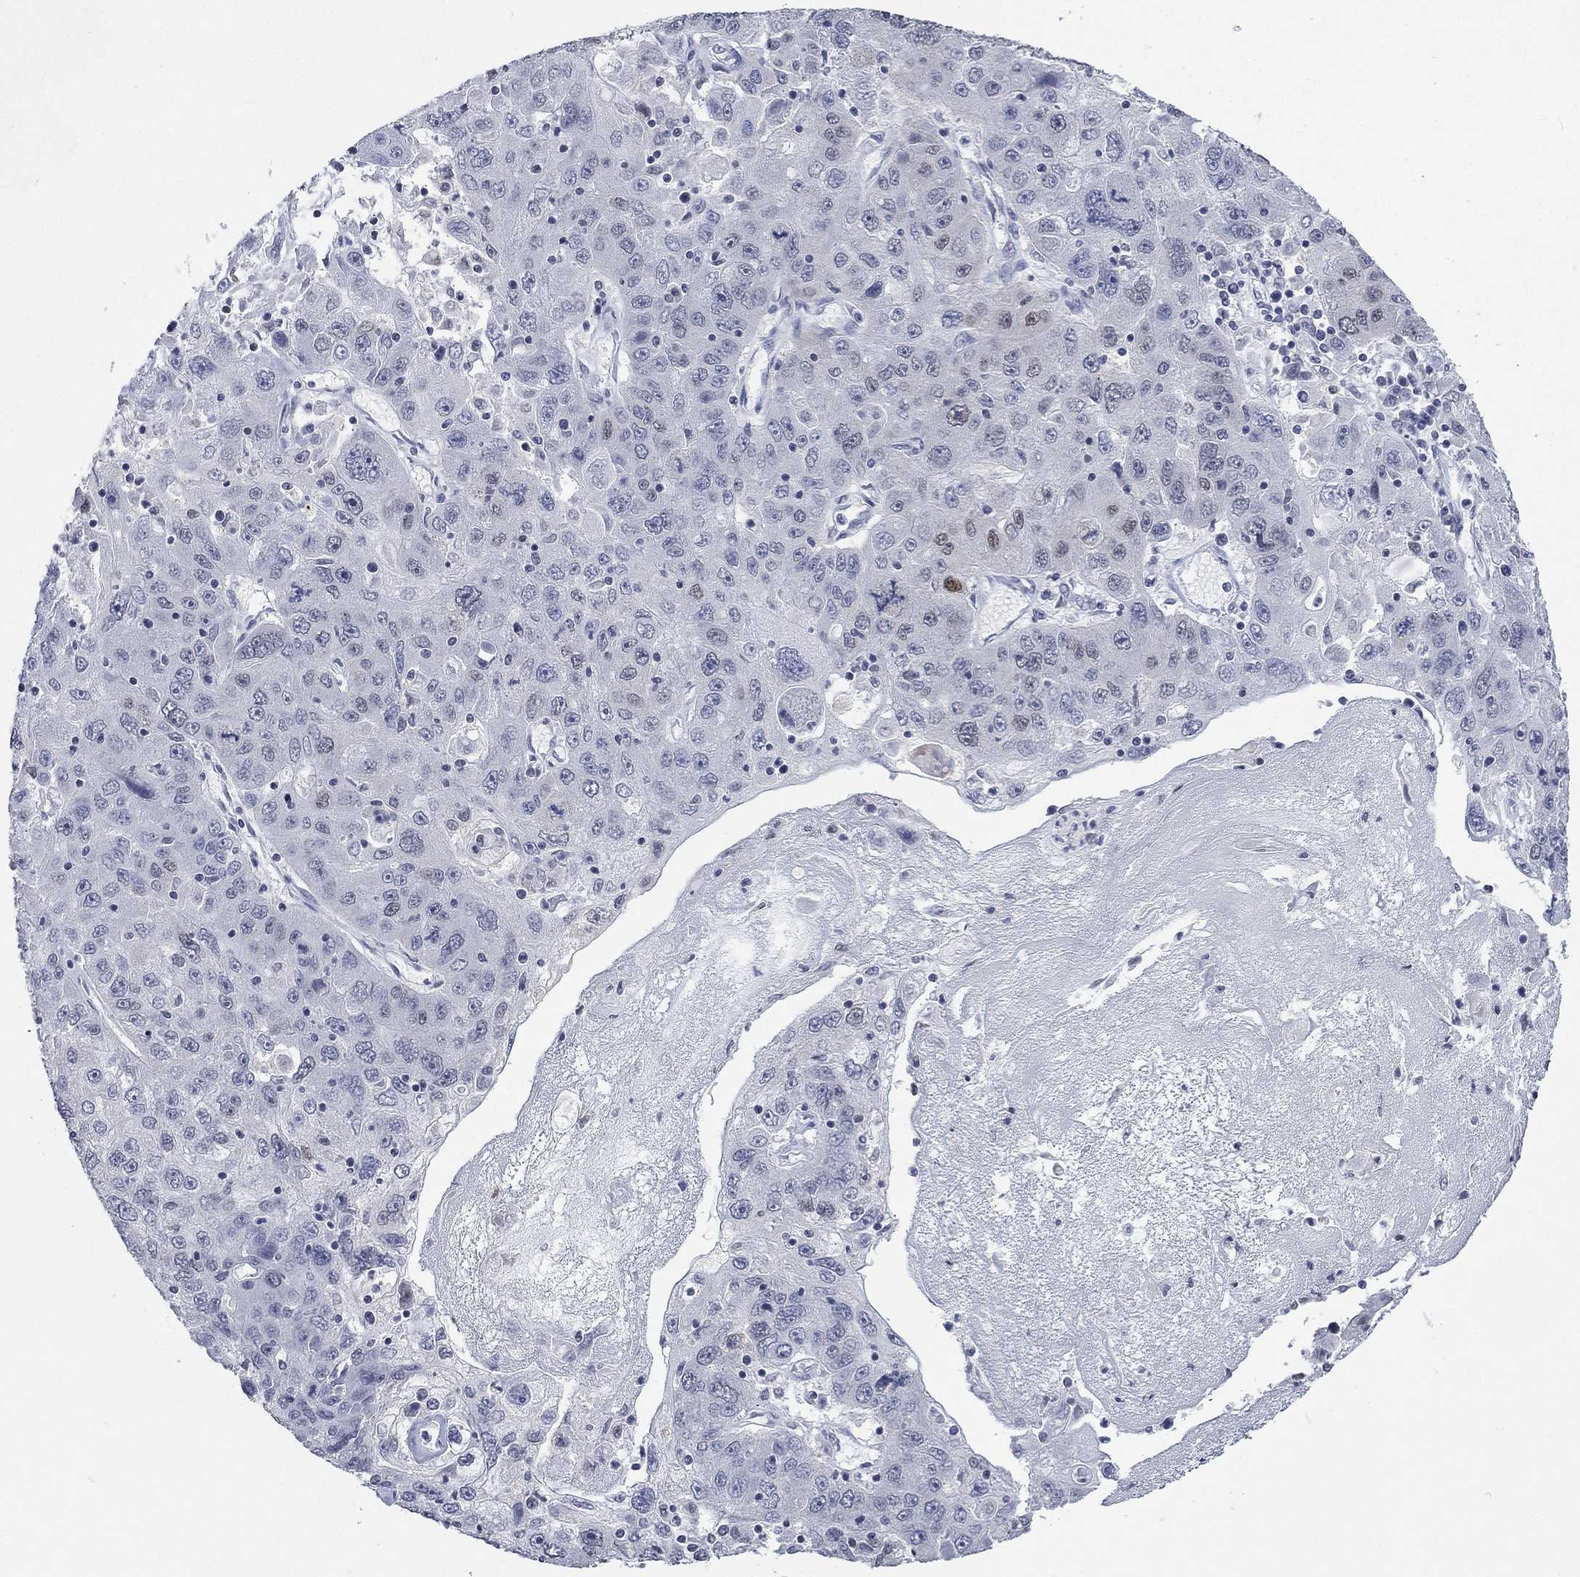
{"staining": {"intensity": "weak", "quantity": "<25%", "location": "nuclear"}, "tissue": "stomach cancer", "cell_type": "Tumor cells", "image_type": "cancer", "snomed": [{"axis": "morphology", "description": "Adenocarcinoma, NOS"}, {"axis": "topography", "description": "Stomach"}], "caption": "IHC histopathology image of stomach adenocarcinoma stained for a protein (brown), which exhibits no positivity in tumor cells.", "gene": "HCFC1", "patient": {"sex": "male", "age": 56}}